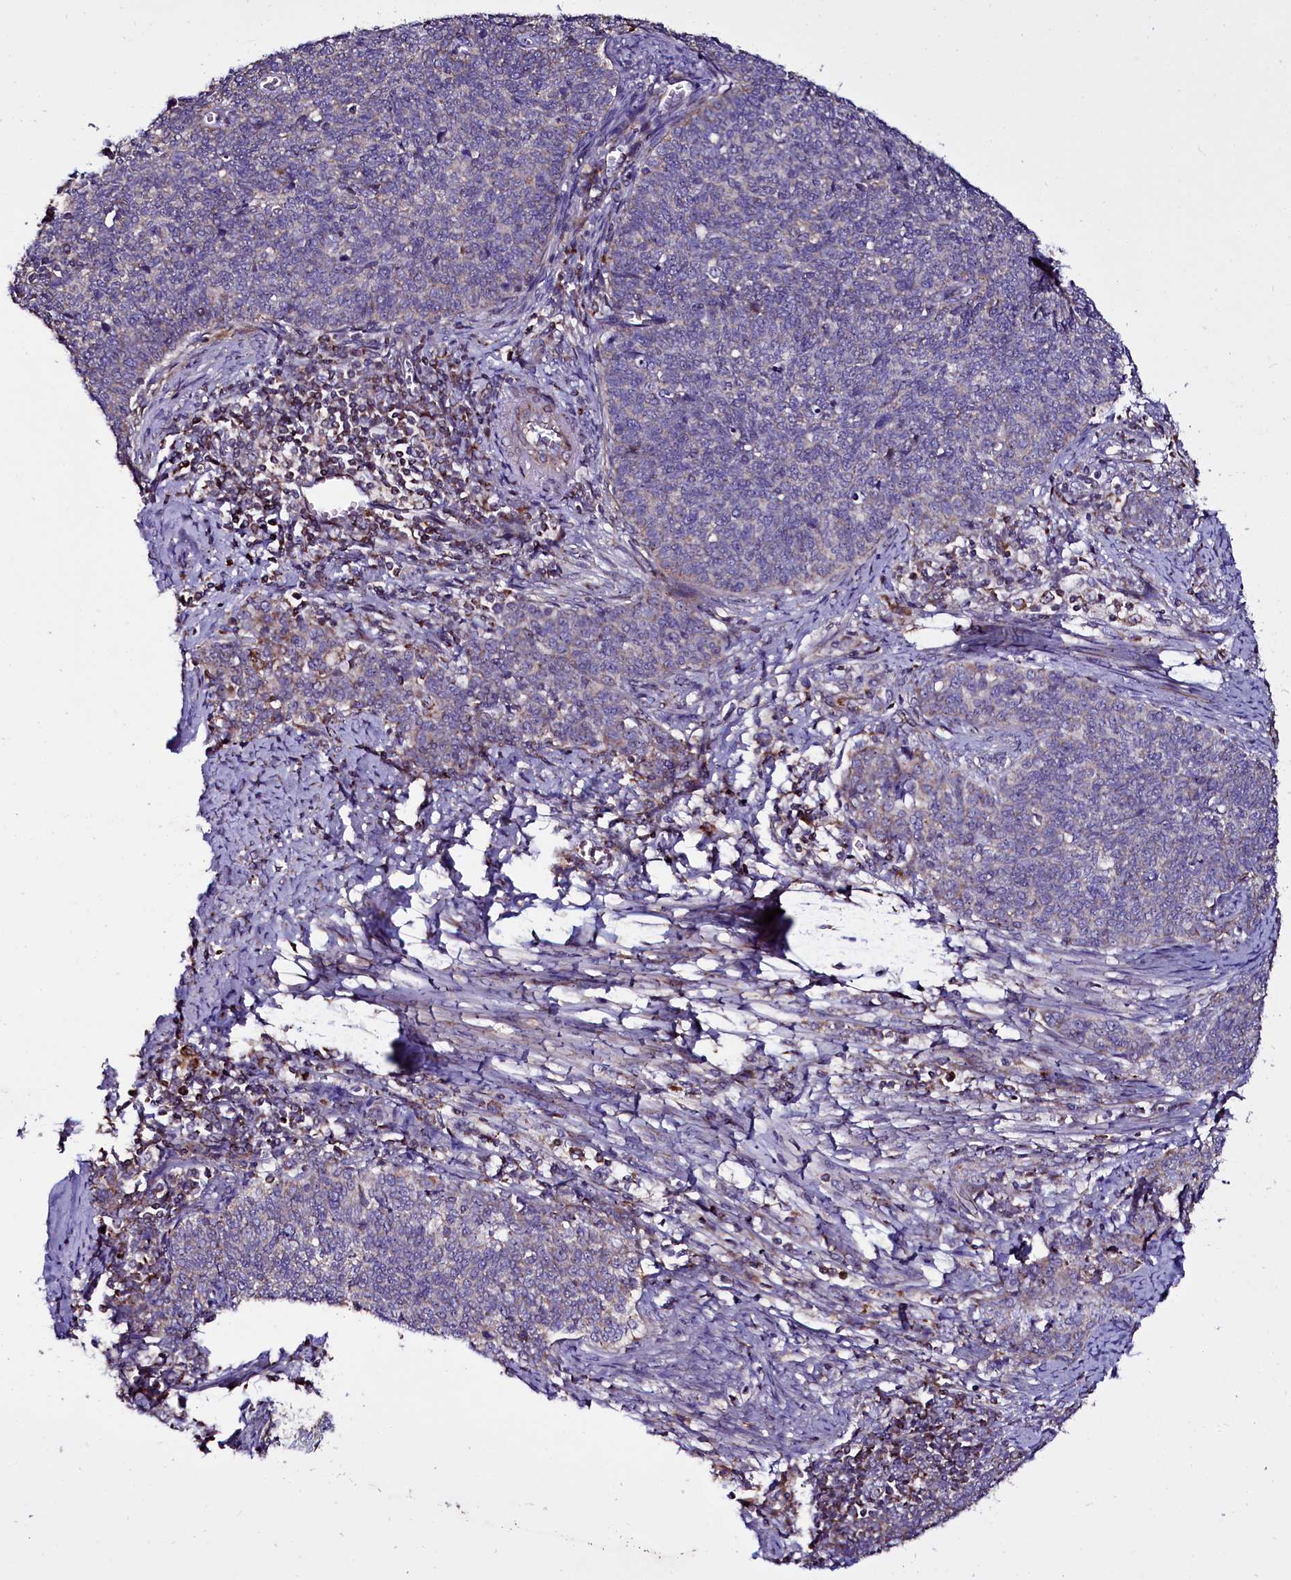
{"staining": {"intensity": "negative", "quantity": "none", "location": "none"}, "tissue": "cervical cancer", "cell_type": "Tumor cells", "image_type": "cancer", "snomed": [{"axis": "morphology", "description": "Squamous cell carcinoma, NOS"}, {"axis": "topography", "description": "Cervix"}], "caption": "Tumor cells are negative for brown protein staining in cervical cancer.", "gene": "NAA80", "patient": {"sex": "female", "age": 39}}